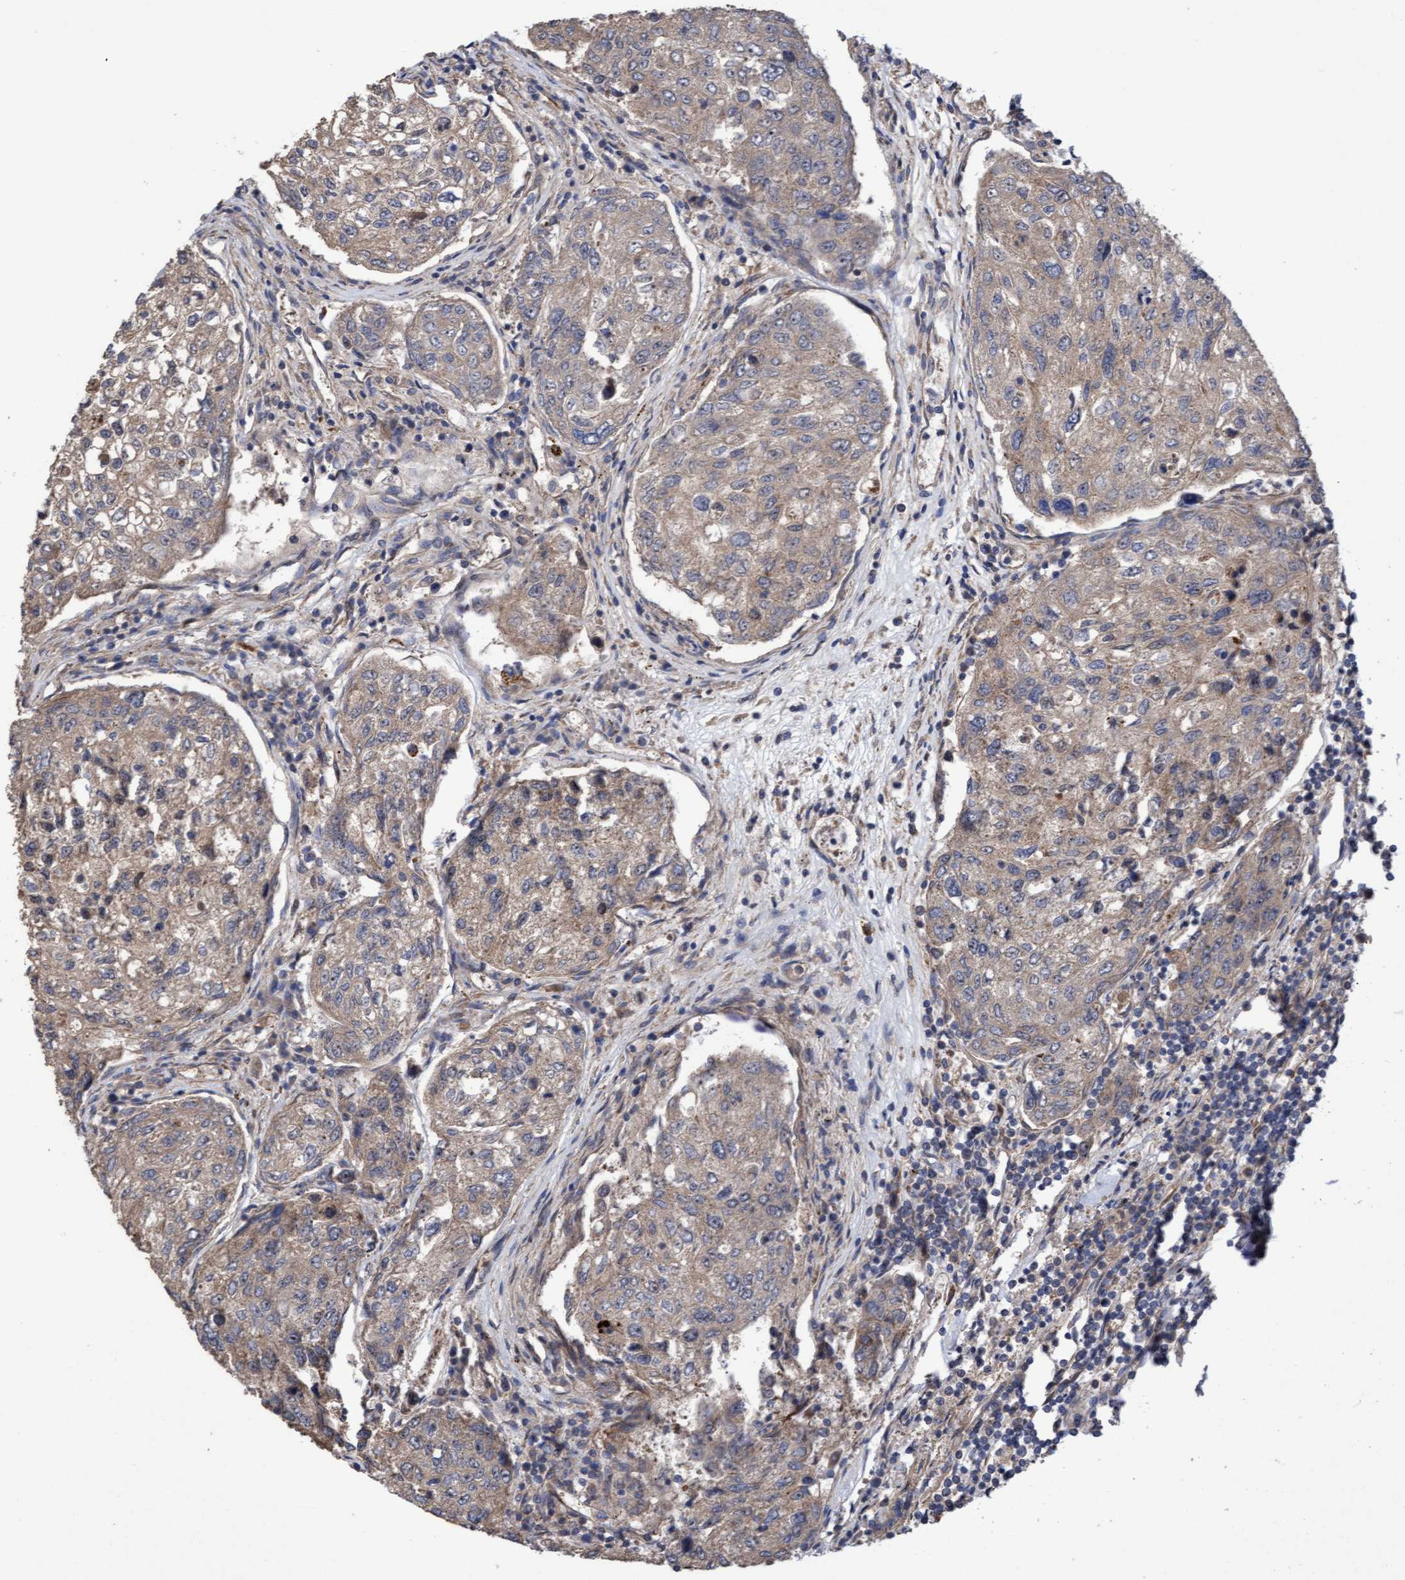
{"staining": {"intensity": "weak", "quantity": ">75%", "location": "cytoplasmic/membranous"}, "tissue": "urothelial cancer", "cell_type": "Tumor cells", "image_type": "cancer", "snomed": [{"axis": "morphology", "description": "Urothelial carcinoma, High grade"}, {"axis": "topography", "description": "Lymph node"}, {"axis": "topography", "description": "Urinary bladder"}], "caption": "DAB (3,3'-diaminobenzidine) immunohistochemical staining of human urothelial carcinoma (high-grade) exhibits weak cytoplasmic/membranous protein expression in about >75% of tumor cells. The protein of interest is shown in brown color, while the nuclei are stained blue.", "gene": "ELP5", "patient": {"sex": "male", "age": 51}}